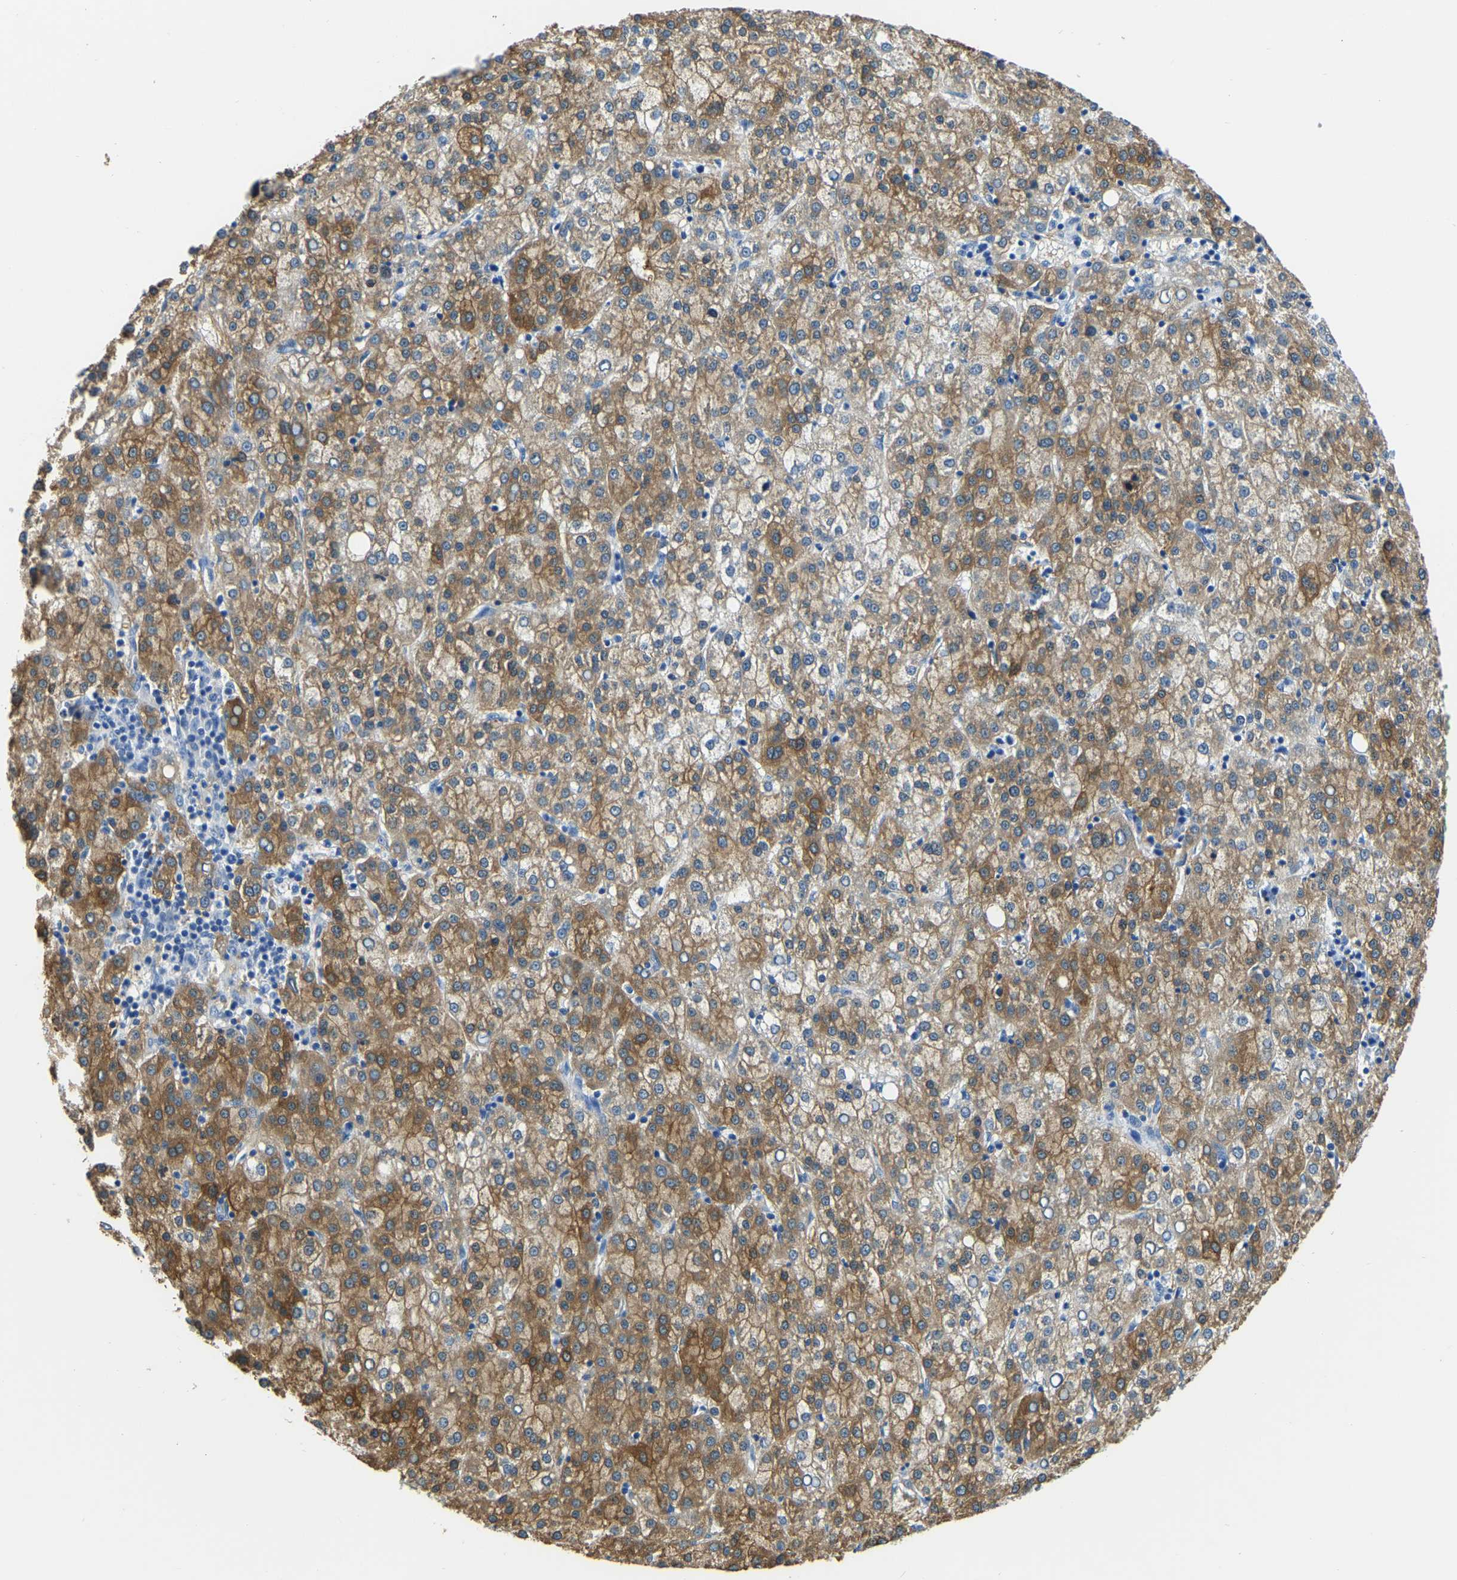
{"staining": {"intensity": "moderate", "quantity": ">75%", "location": "cytoplasmic/membranous"}, "tissue": "liver cancer", "cell_type": "Tumor cells", "image_type": "cancer", "snomed": [{"axis": "morphology", "description": "Carcinoma, Hepatocellular, NOS"}, {"axis": "topography", "description": "Liver"}], "caption": "Protein staining shows moderate cytoplasmic/membranous staining in about >75% of tumor cells in liver cancer (hepatocellular carcinoma). The staining was performed using DAB (3,3'-diaminobenzidine), with brown indicating positive protein expression. Nuclei are stained blue with hematoxylin.", "gene": "ZDHHC13", "patient": {"sex": "female", "age": 58}}